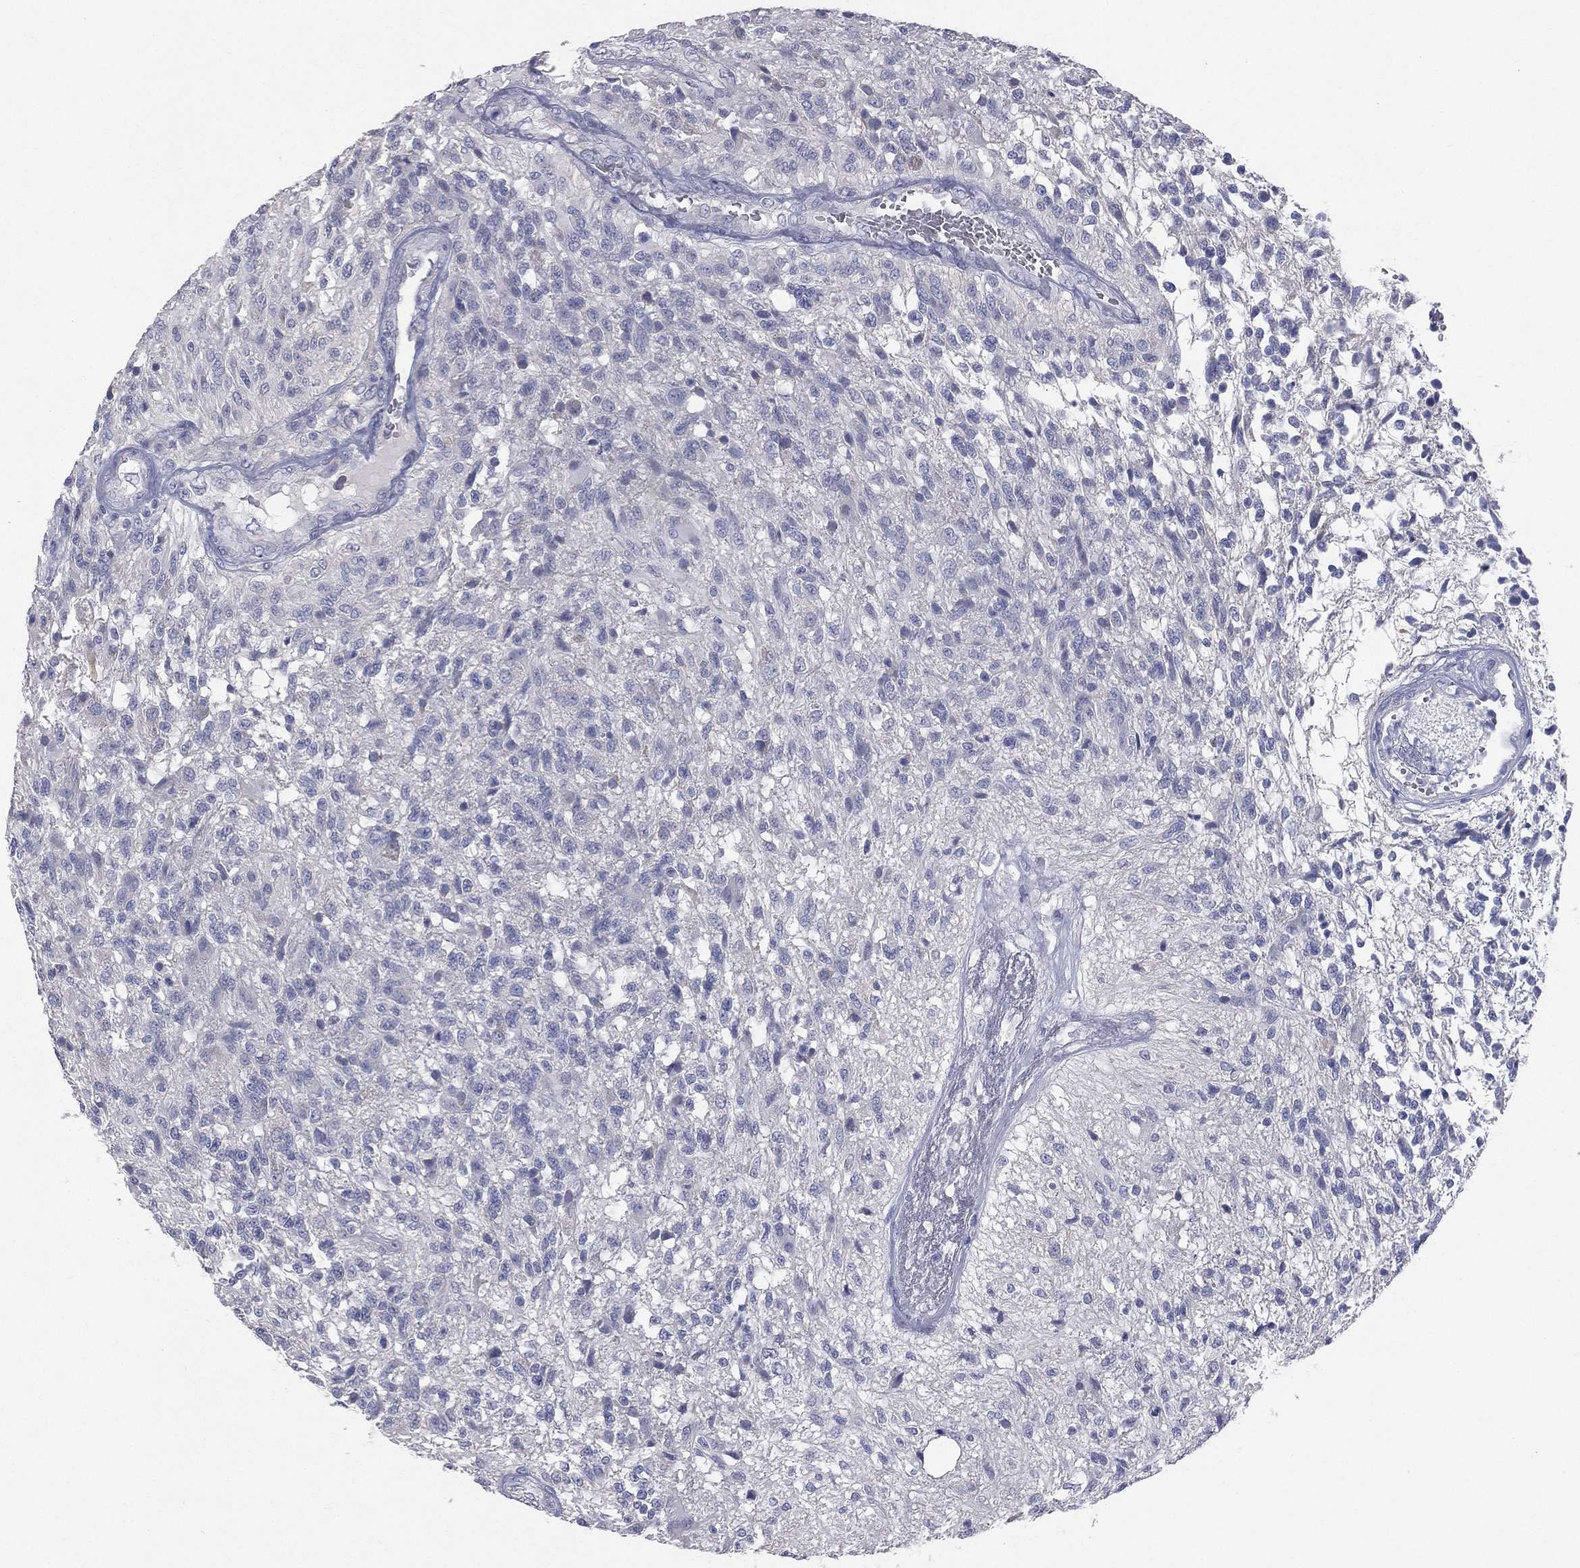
{"staining": {"intensity": "negative", "quantity": "none", "location": "none"}, "tissue": "glioma", "cell_type": "Tumor cells", "image_type": "cancer", "snomed": [{"axis": "morphology", "description": "Glioma, malignant, High grade"}, {"axis": "topography", "description": "Brain"}], "caption": "Tumor cells are negative for protein expression in human glioma.", "gene": "STK31", "patient": {"sex": "male", "age": 56}}